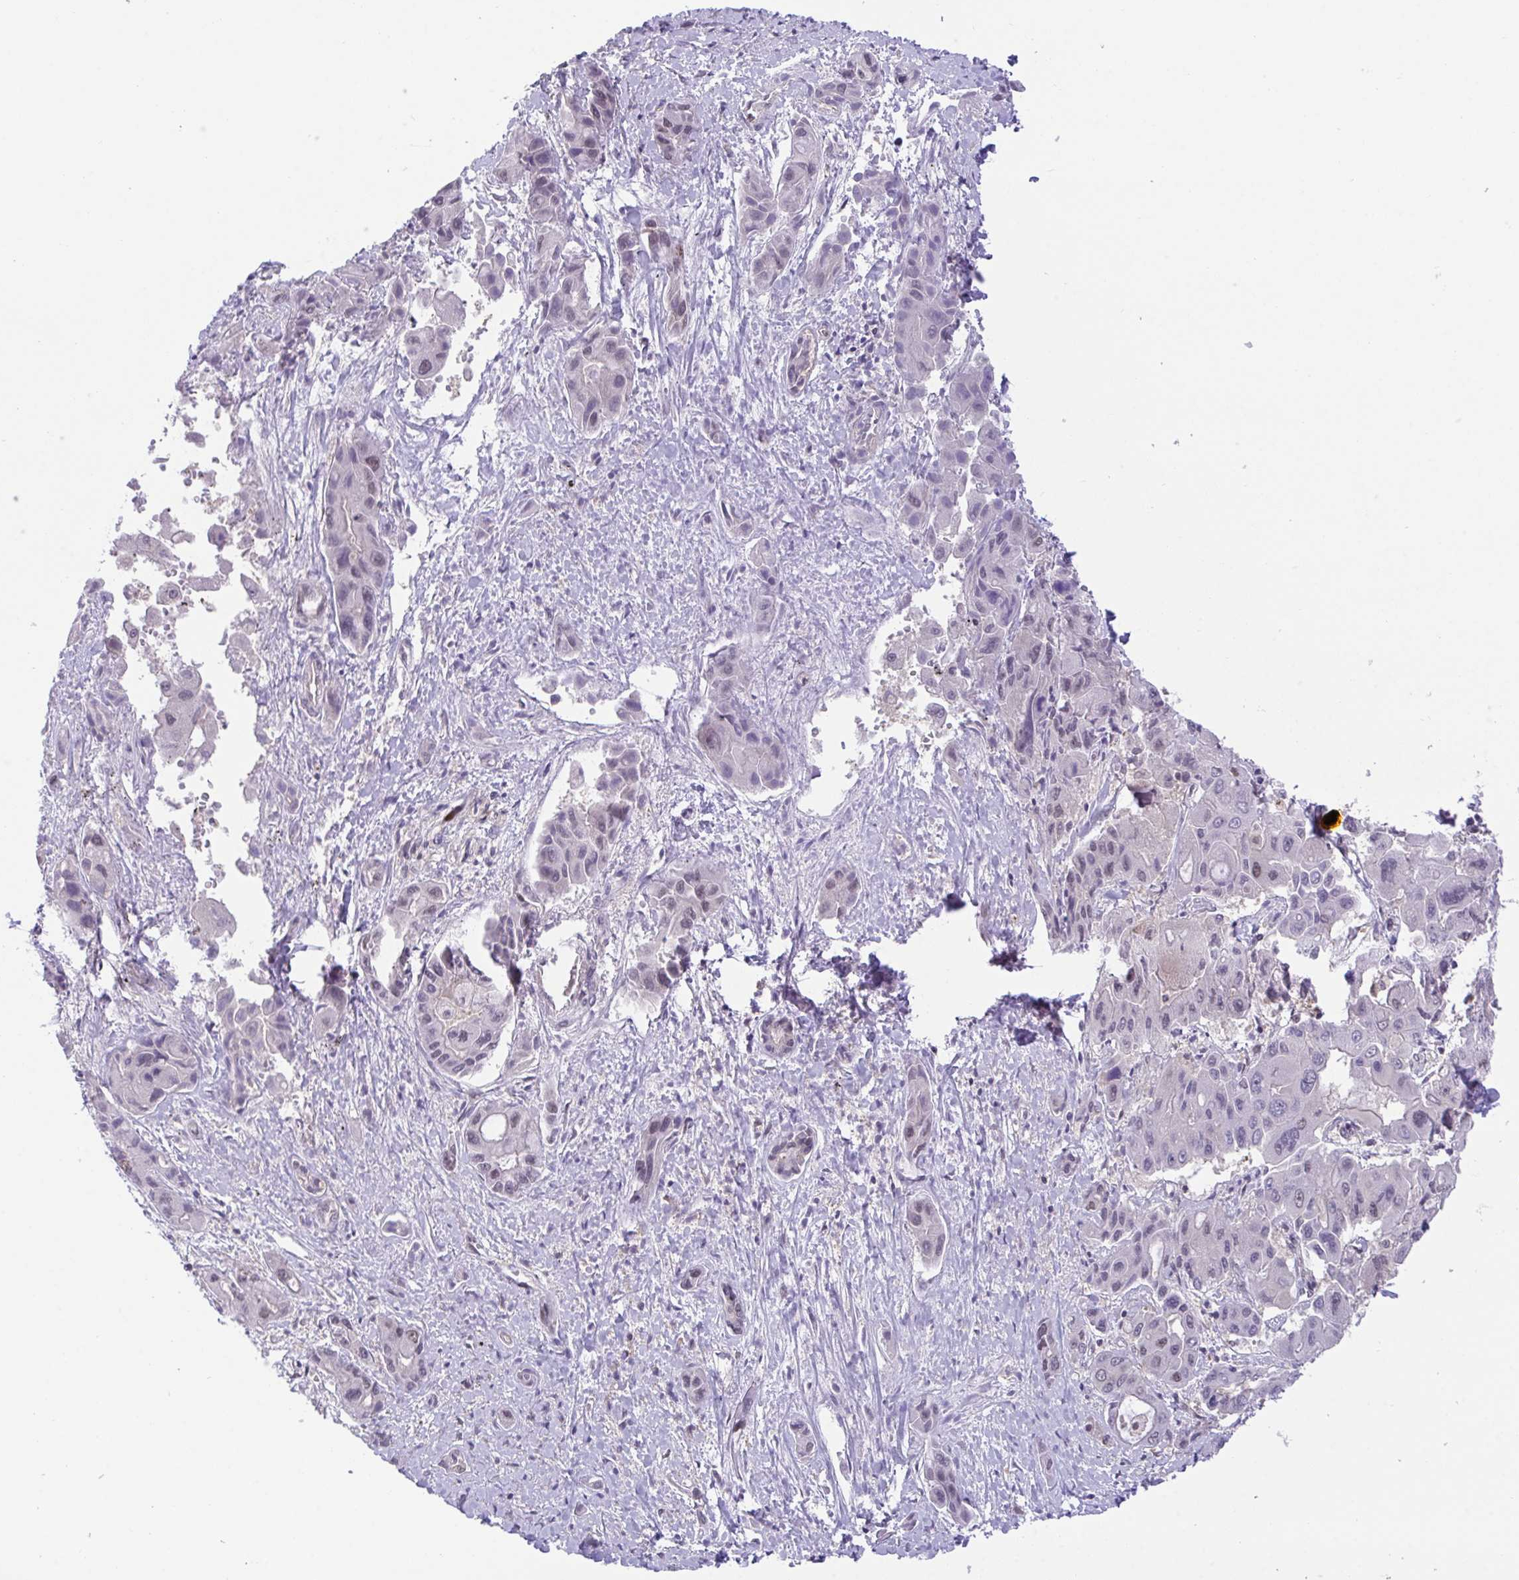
{"staining": {"intensity": "weak", "quantity": "<25%", "location": "nuclear"}, "tissue": "liver cancer", "cell_type": "Tumor cells", "image_type": "cancer", "snomed": [{"axis": "morphology", "description": "Cholangiocarcinoma"}, {"axis": "topography", "description": "Liver"}], "caption": "DAB immunohistochemical staining of cholangiocarcinoma (liver) displays no significant staining in tumor cells.", "gene": "ZNF444", "patient": {"sex": "male", "age": 67}}